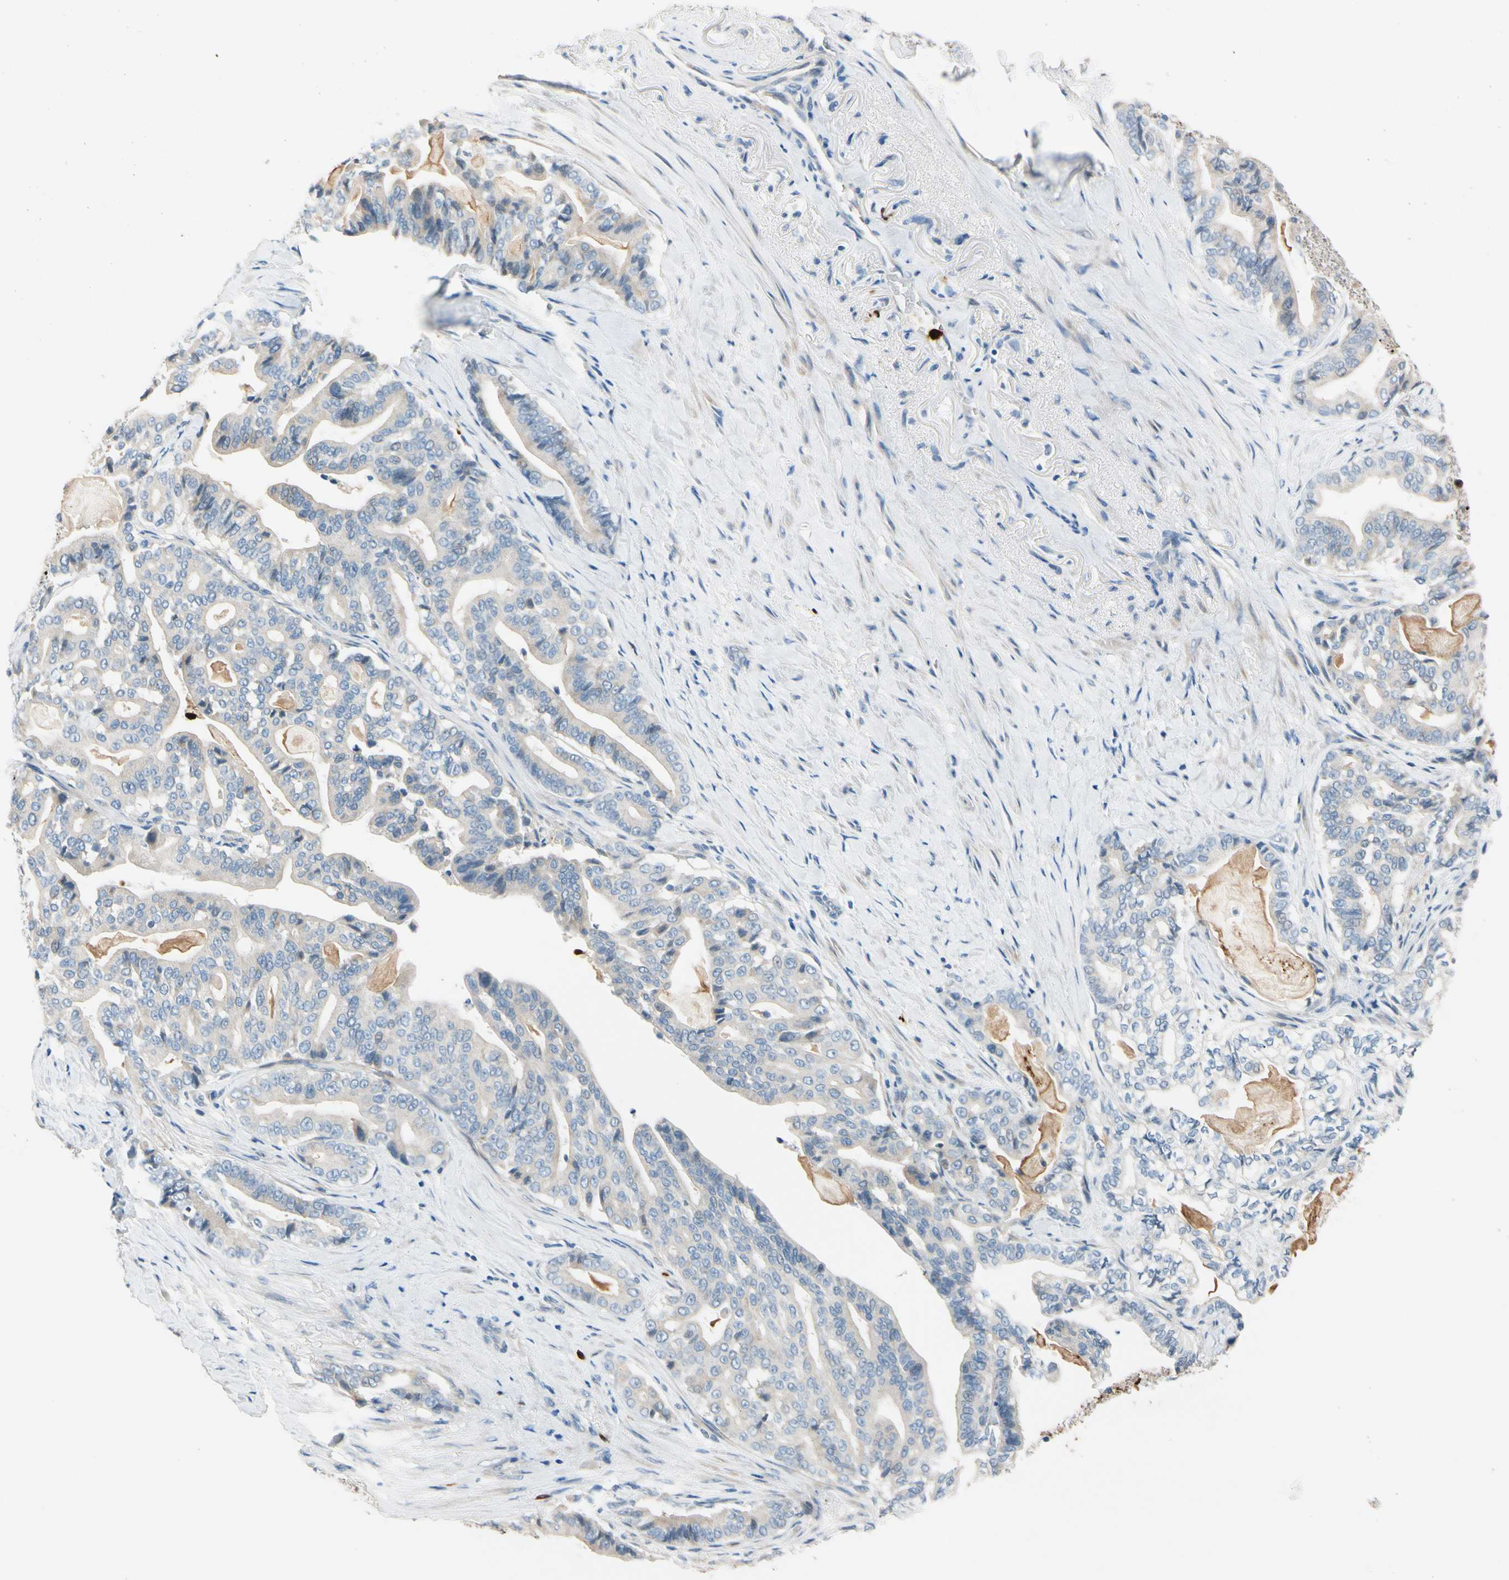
{"staining": {"intensity": "weak", "quantity": "25%-75%", "location": "cytoplasmic/membranous"}, "tissue": "pancreatic cancer", "cell_type": "Tumor cells", "image_type": "cancer", "snomed": [{"axis": "morphology", "description": "Adenocarcinoma, NOS"}, {"axis": "topography", "description": "Pancreas"}], "caption": "Pancreatic cancer tissue reveals weak cytoplasmic/membranous positivity in approximately 25%-75% of tumor cells", "gene": "TRAF5", "patient": {"sex": "male", "age": 63}}